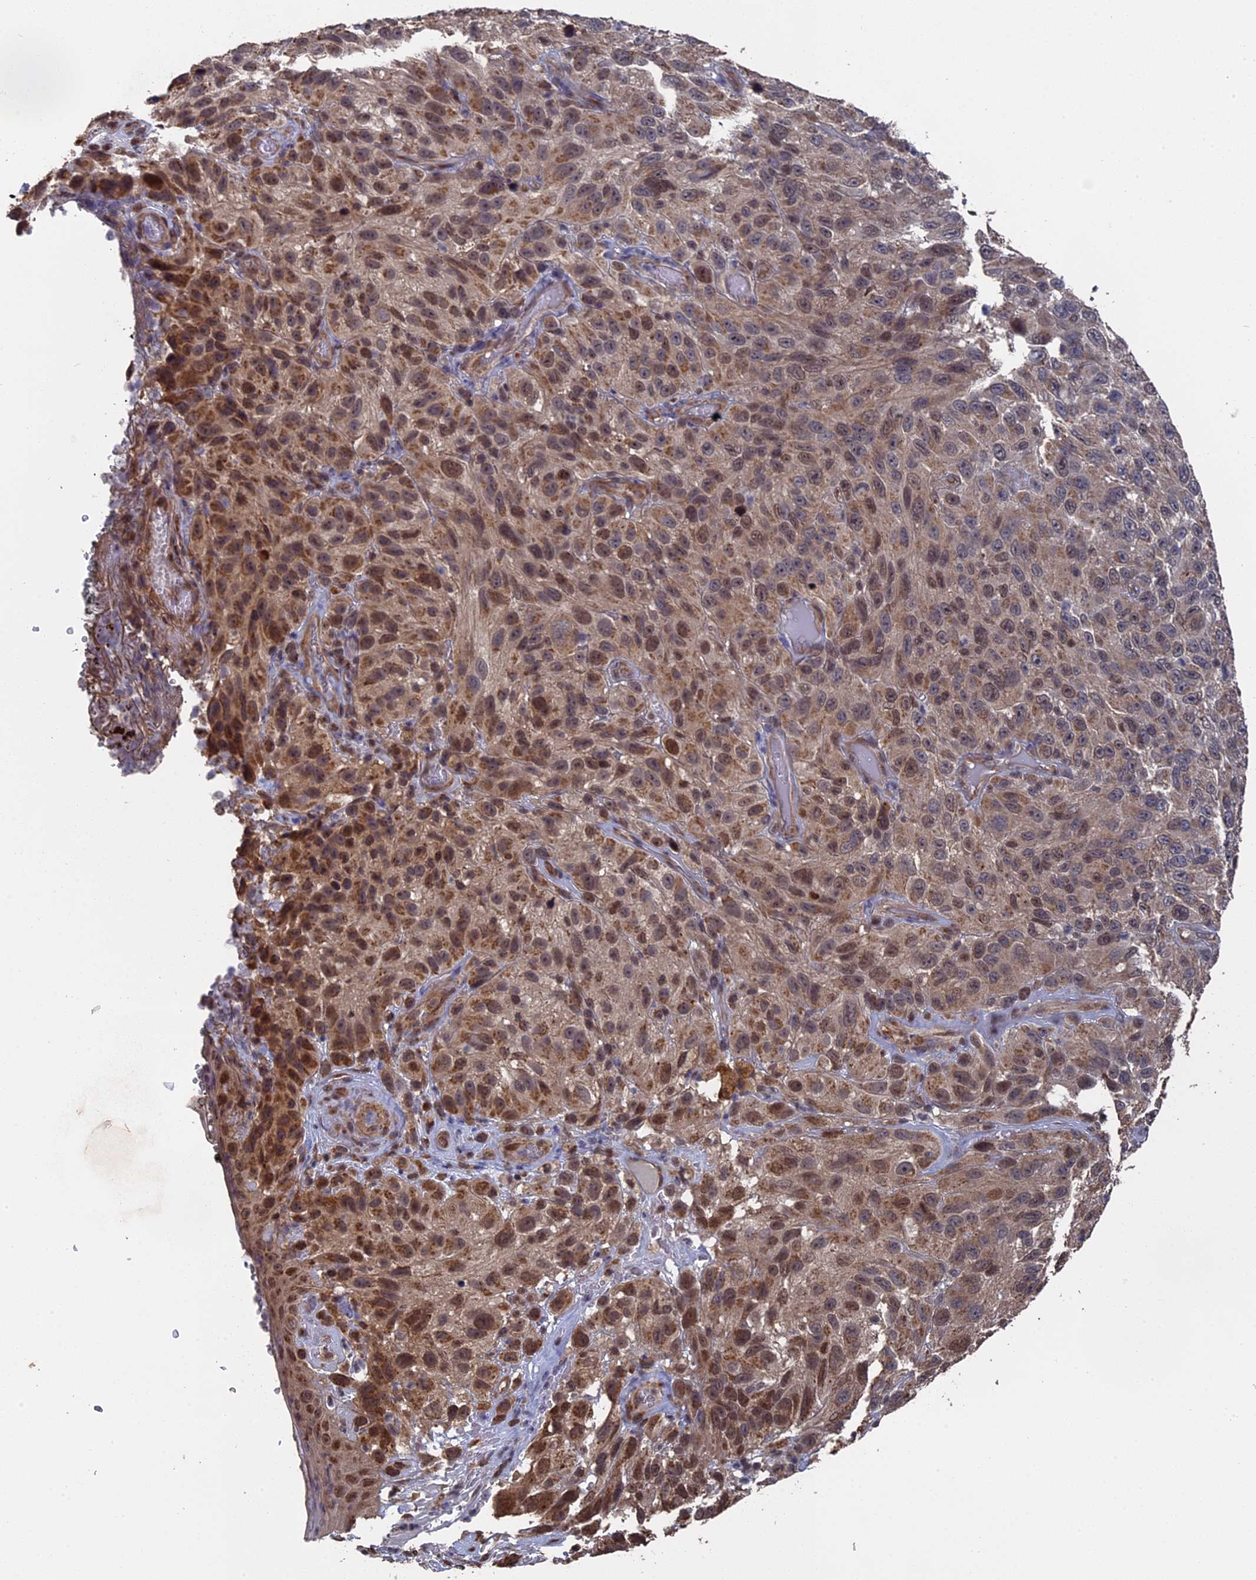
{"staining": {"intensity": "moderate", "quantity": ">75%", "location": "nuclear"}, "tissue": "melanoma", "cell_type": "Tumor cells", "image_type": "cancer", "snomed": [{"axis": "morphology", "description": "Malignant melanoma, NOS"}, {"axis": "topography", "description": "Skin"}], "caption": "This is a micrograph of IHC staining of melanoma, which shows moderate expression in the nuclear of tumor cells.", "gene": "MYBL2", "patient": {"sex": "female", "age": 96}}